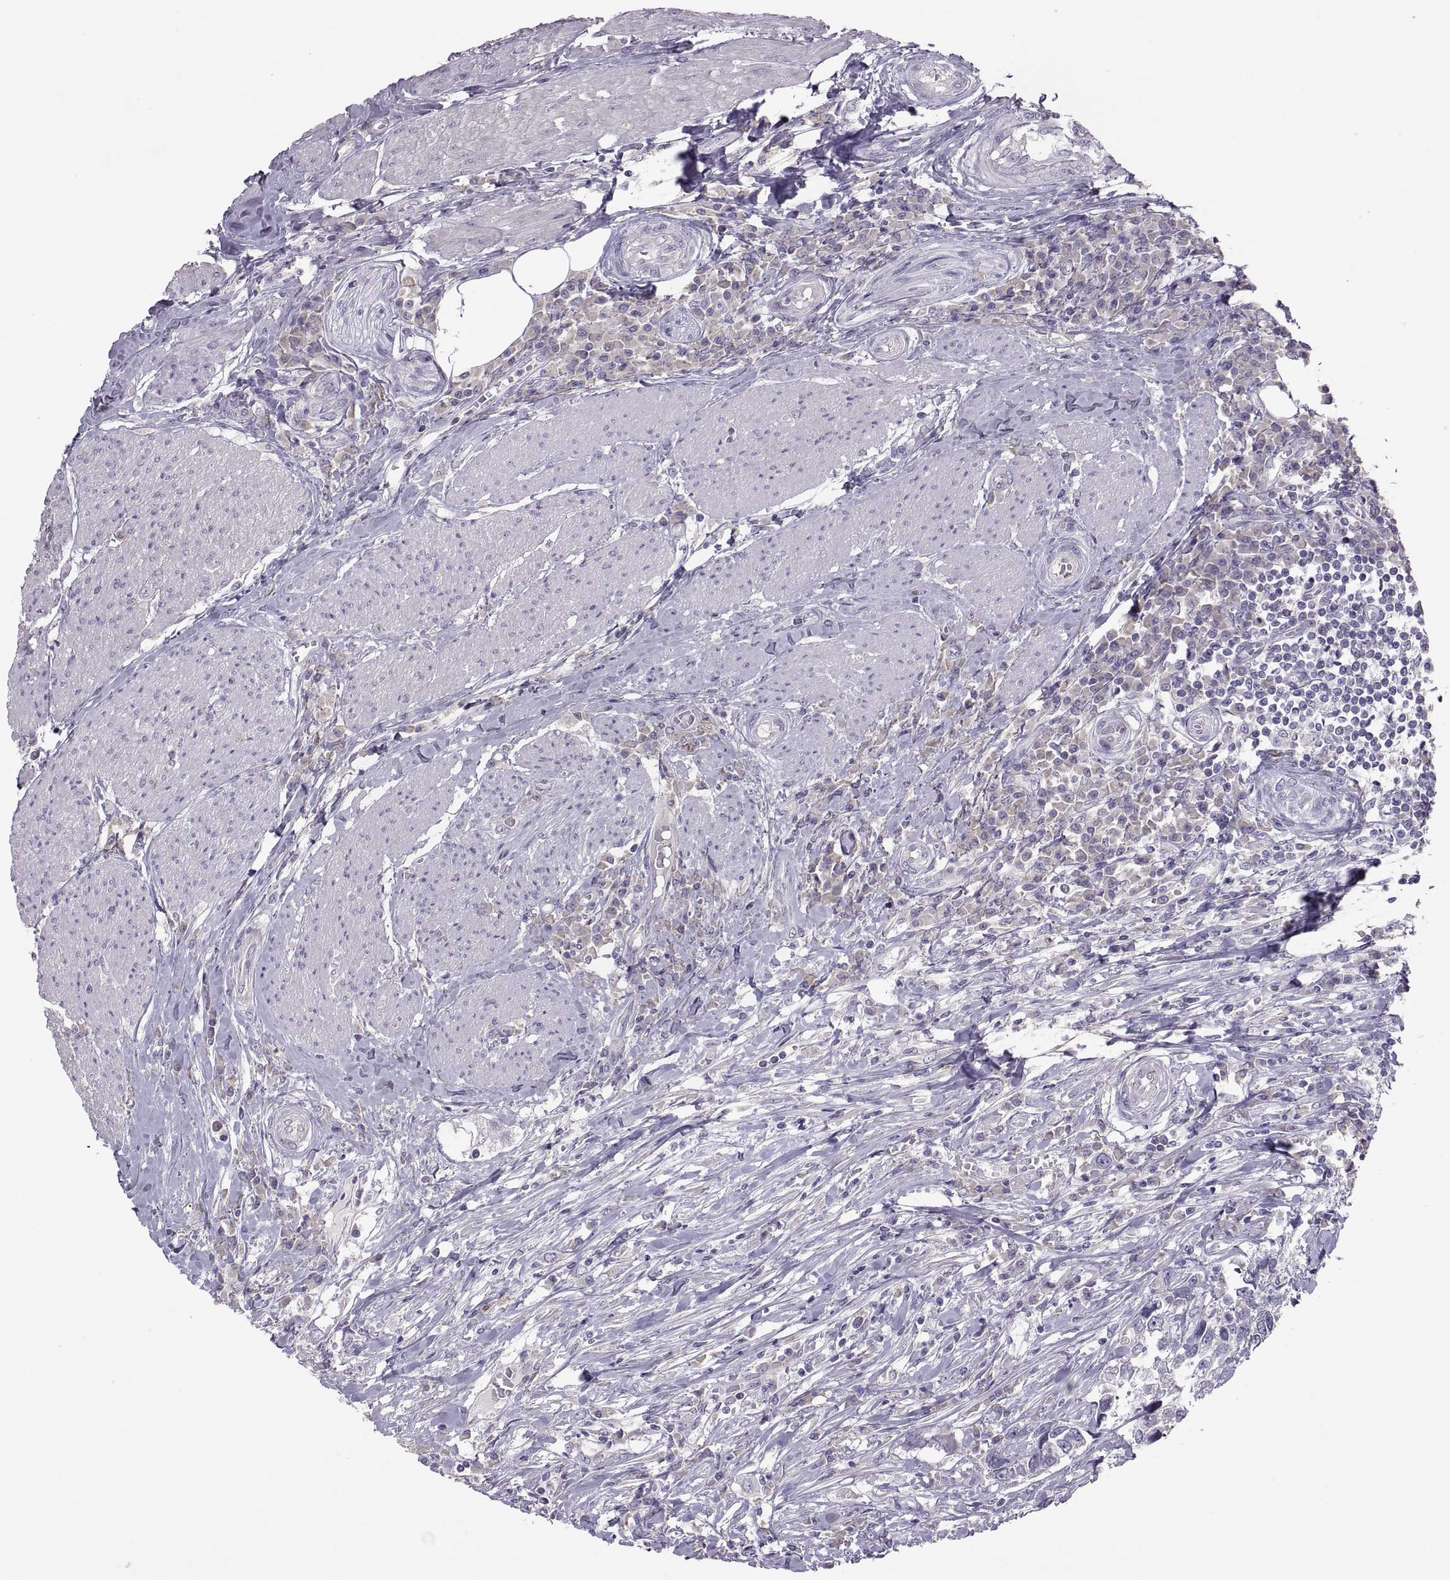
{"staining": {"intensity": "negative", "quantity": "none", "location": "none"}, "tissue": "urothelial cancer", "cell_type": "Tumor cells", "image_type": "cancer", "snomed": [{"axis": "morphology", "description": "Urothelial carcinoma, NOS"}, {"axis": "morphology", "description": "Urothelial carcinoma, High grade"}, {"axis": "topography", "description": "Urinary bladder"}], "caption": "Immunohistochemical staining of human urothelial cancer reveals no significant positivity in tumor cells.", "gene": "TBX19", "patient": {"sex": "male", "age": 63}}